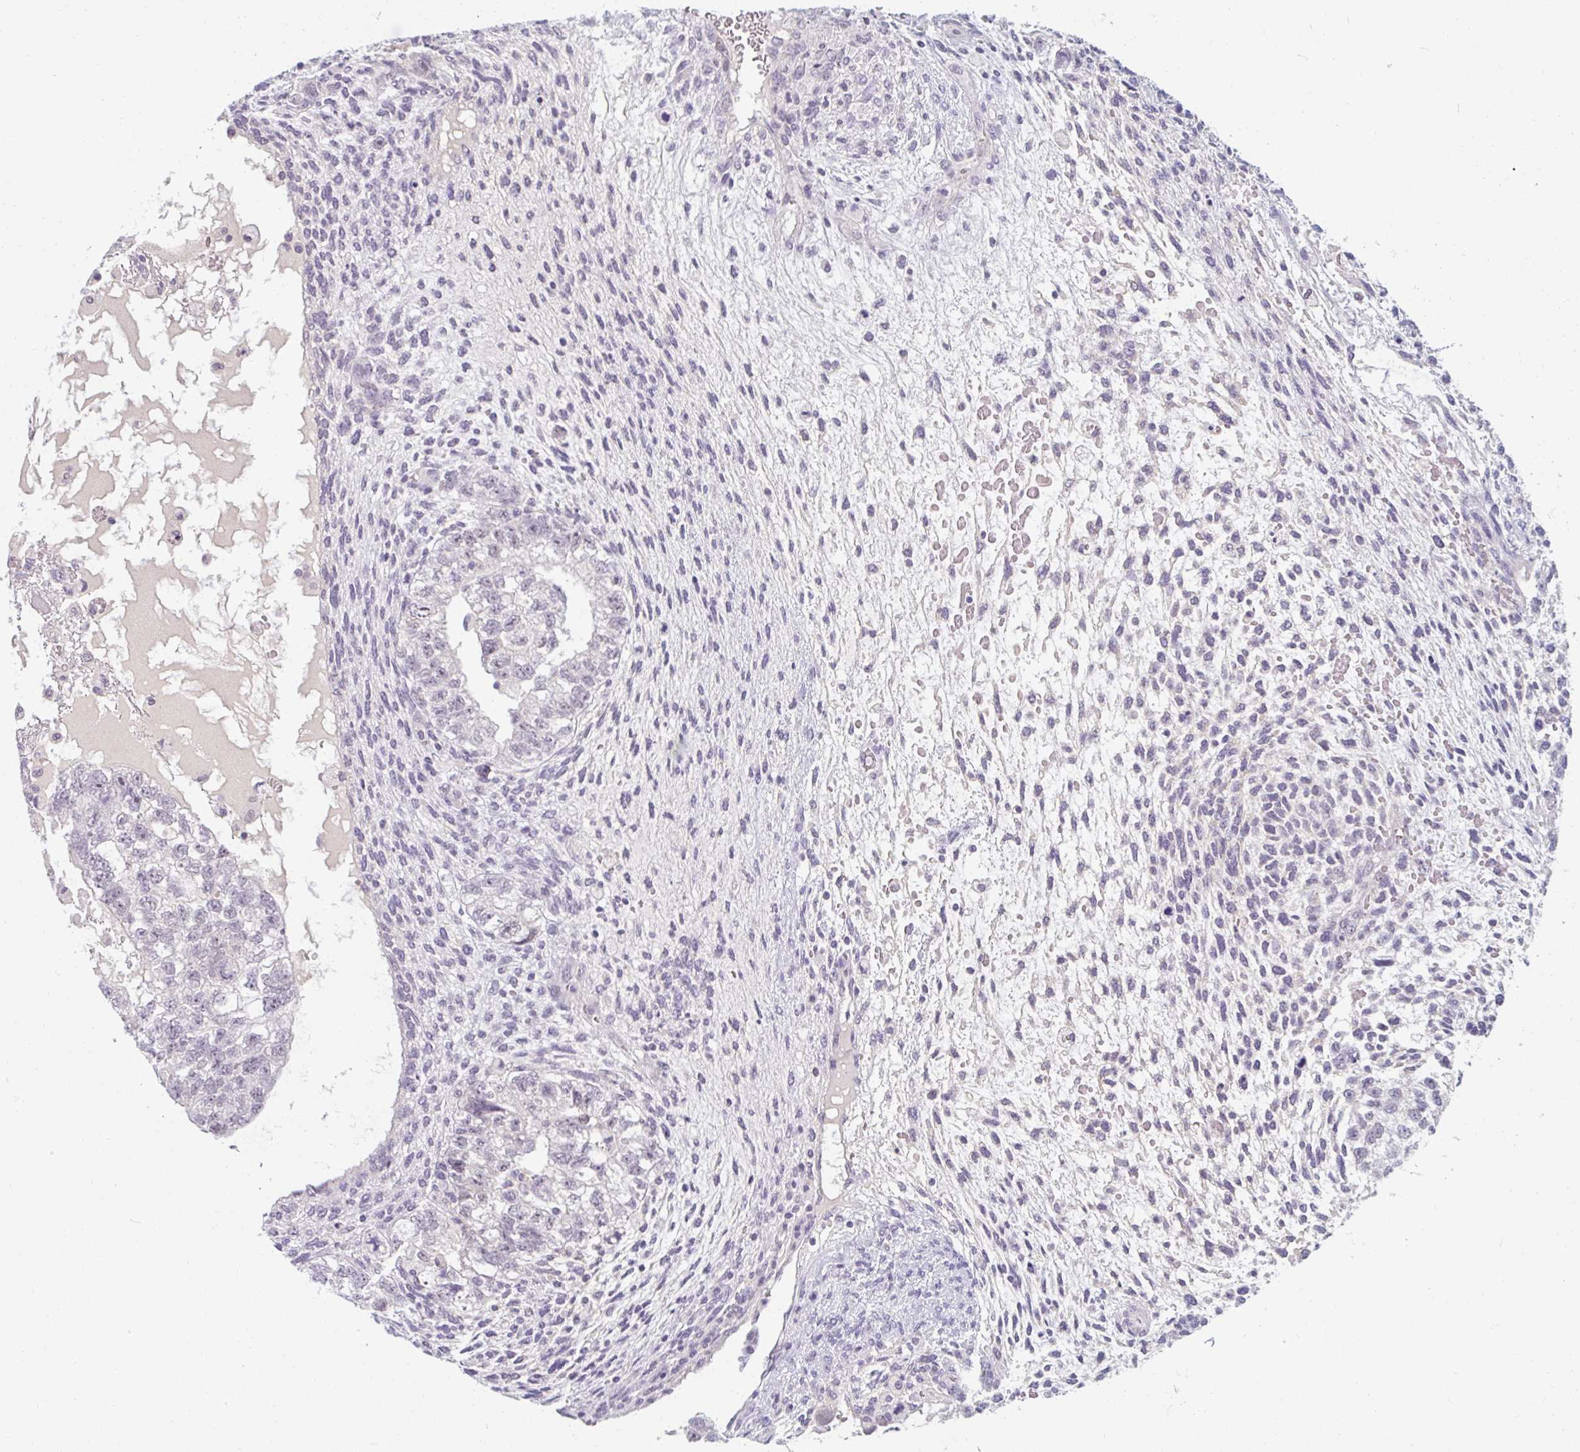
{"staining": {"intensity": "negative", "quantity": "none", "location": "none"}, "tissue": "testis cancer", "cell_type": "Tumor cells", "image_type": "cancer", "snomed": [{"axis": "morphology", "description": "Normal tissue, NOS"}, {"axis": "morphology", "description": "Carcinoma, Embryonal, NOS"}, {"axis": "topography", "description": "Testis"}], "caption": "The photomicrograph exhibits no staining of tumor cells in embryonal carcinoma (testis).", "gene": "PPFIA4", "patient": {"sex": "male", "age": 36}}